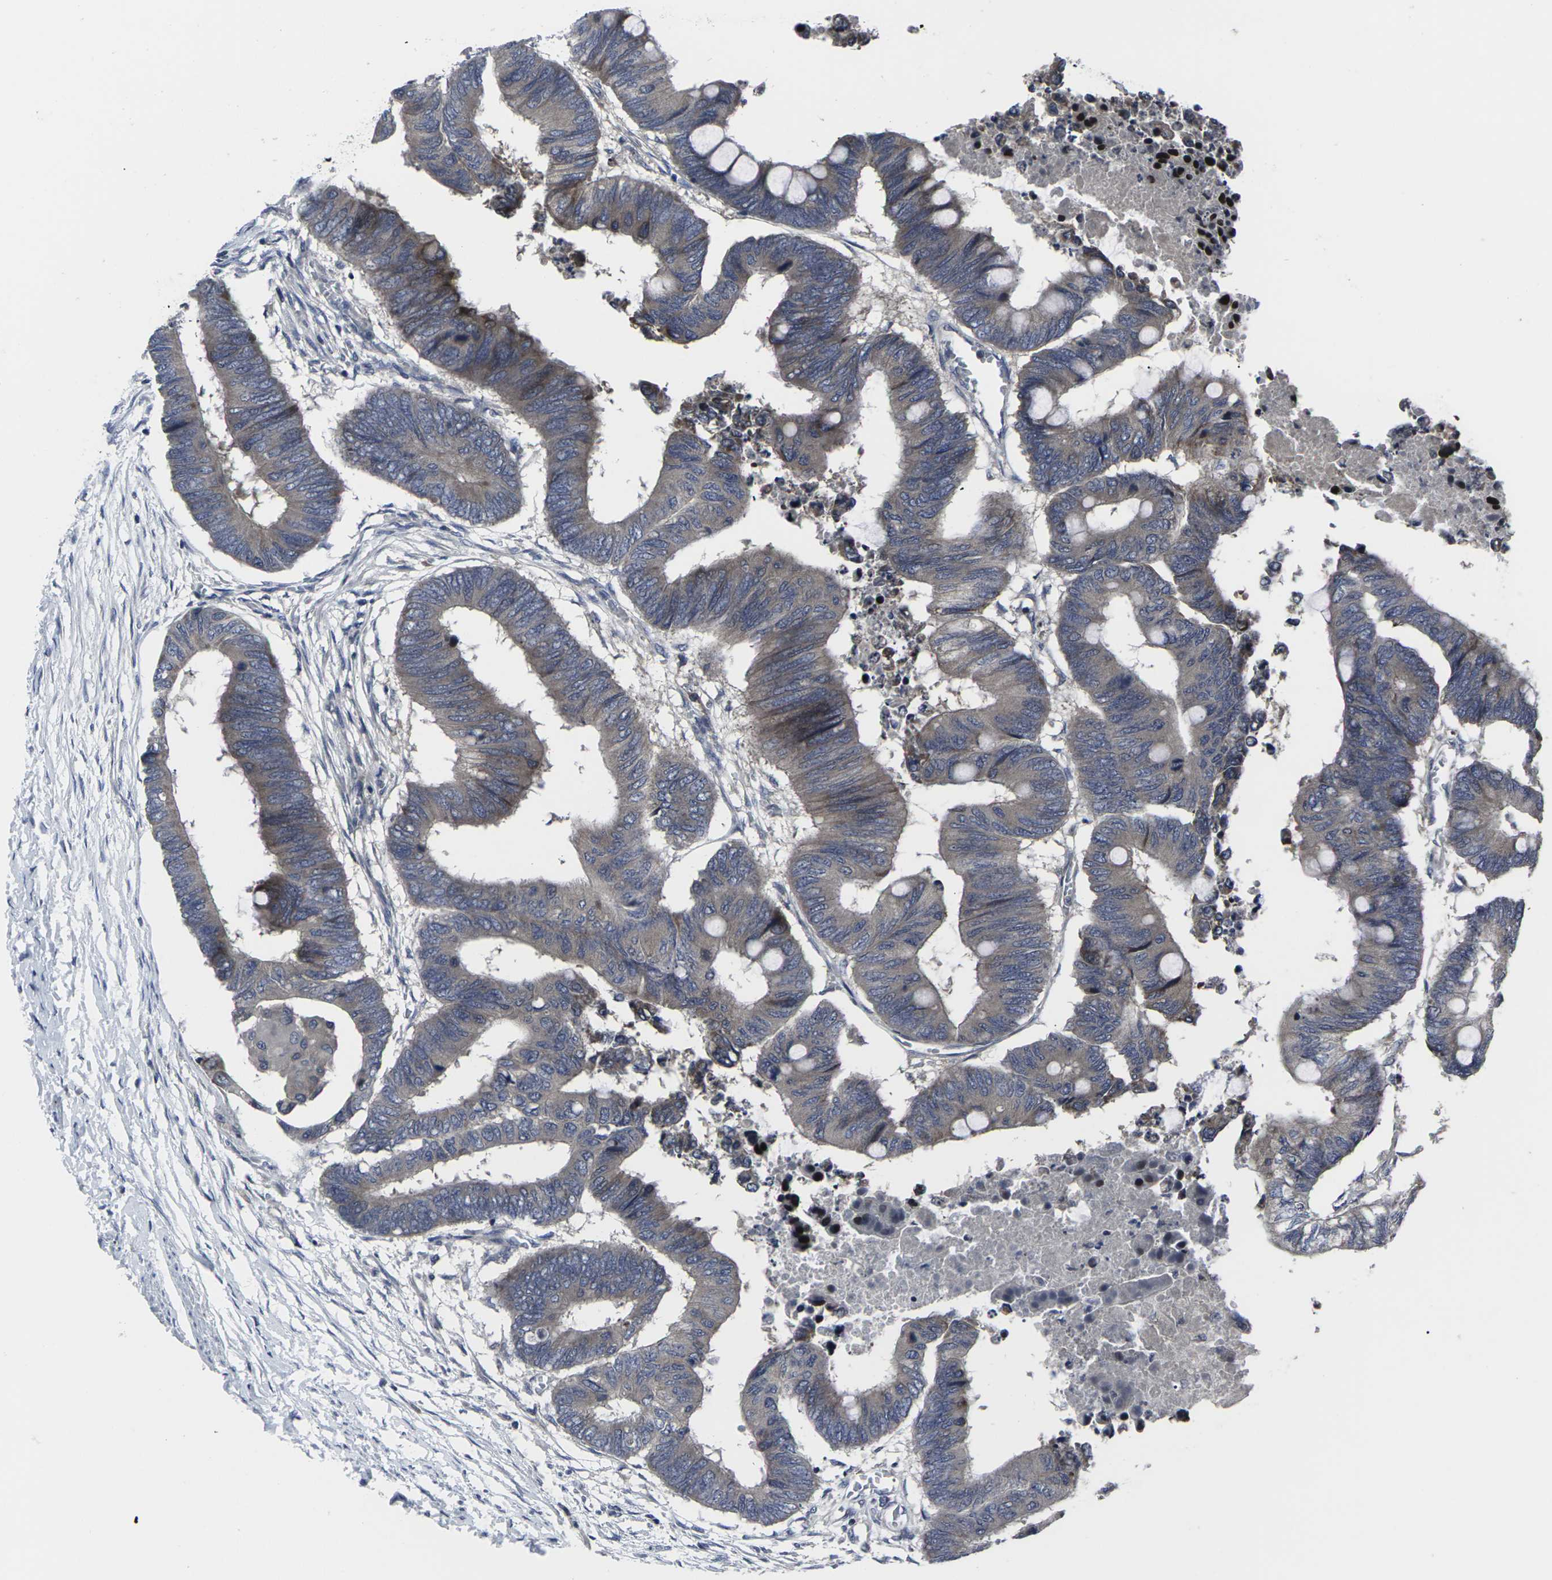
{"staining": {"intensity": "weak", "quantity": ">75%", "location": "cytoplasmic/membranous"}, "tissue": "colorectal cancer", "cell_type": "Tumor cells", "image_type": "cancer", "snomed": [{"axis": "morphology", "description": "Normal tissue, NOS"}, {"axis": "morphology", "description": "Adenocarcinoma, NOS"}, {"axis": "topography", "description": "Rectum"}, {"axis": "topography", "description": "Peripheral nerve tissue"}], "caption": "Tumor cells display weak cytoplasmic/membranous expression in approximately >75% of cells in colorectal adenocarcinoma.", "gene": "HPRT1", "patient": {"sex": "male", "age": 92}}